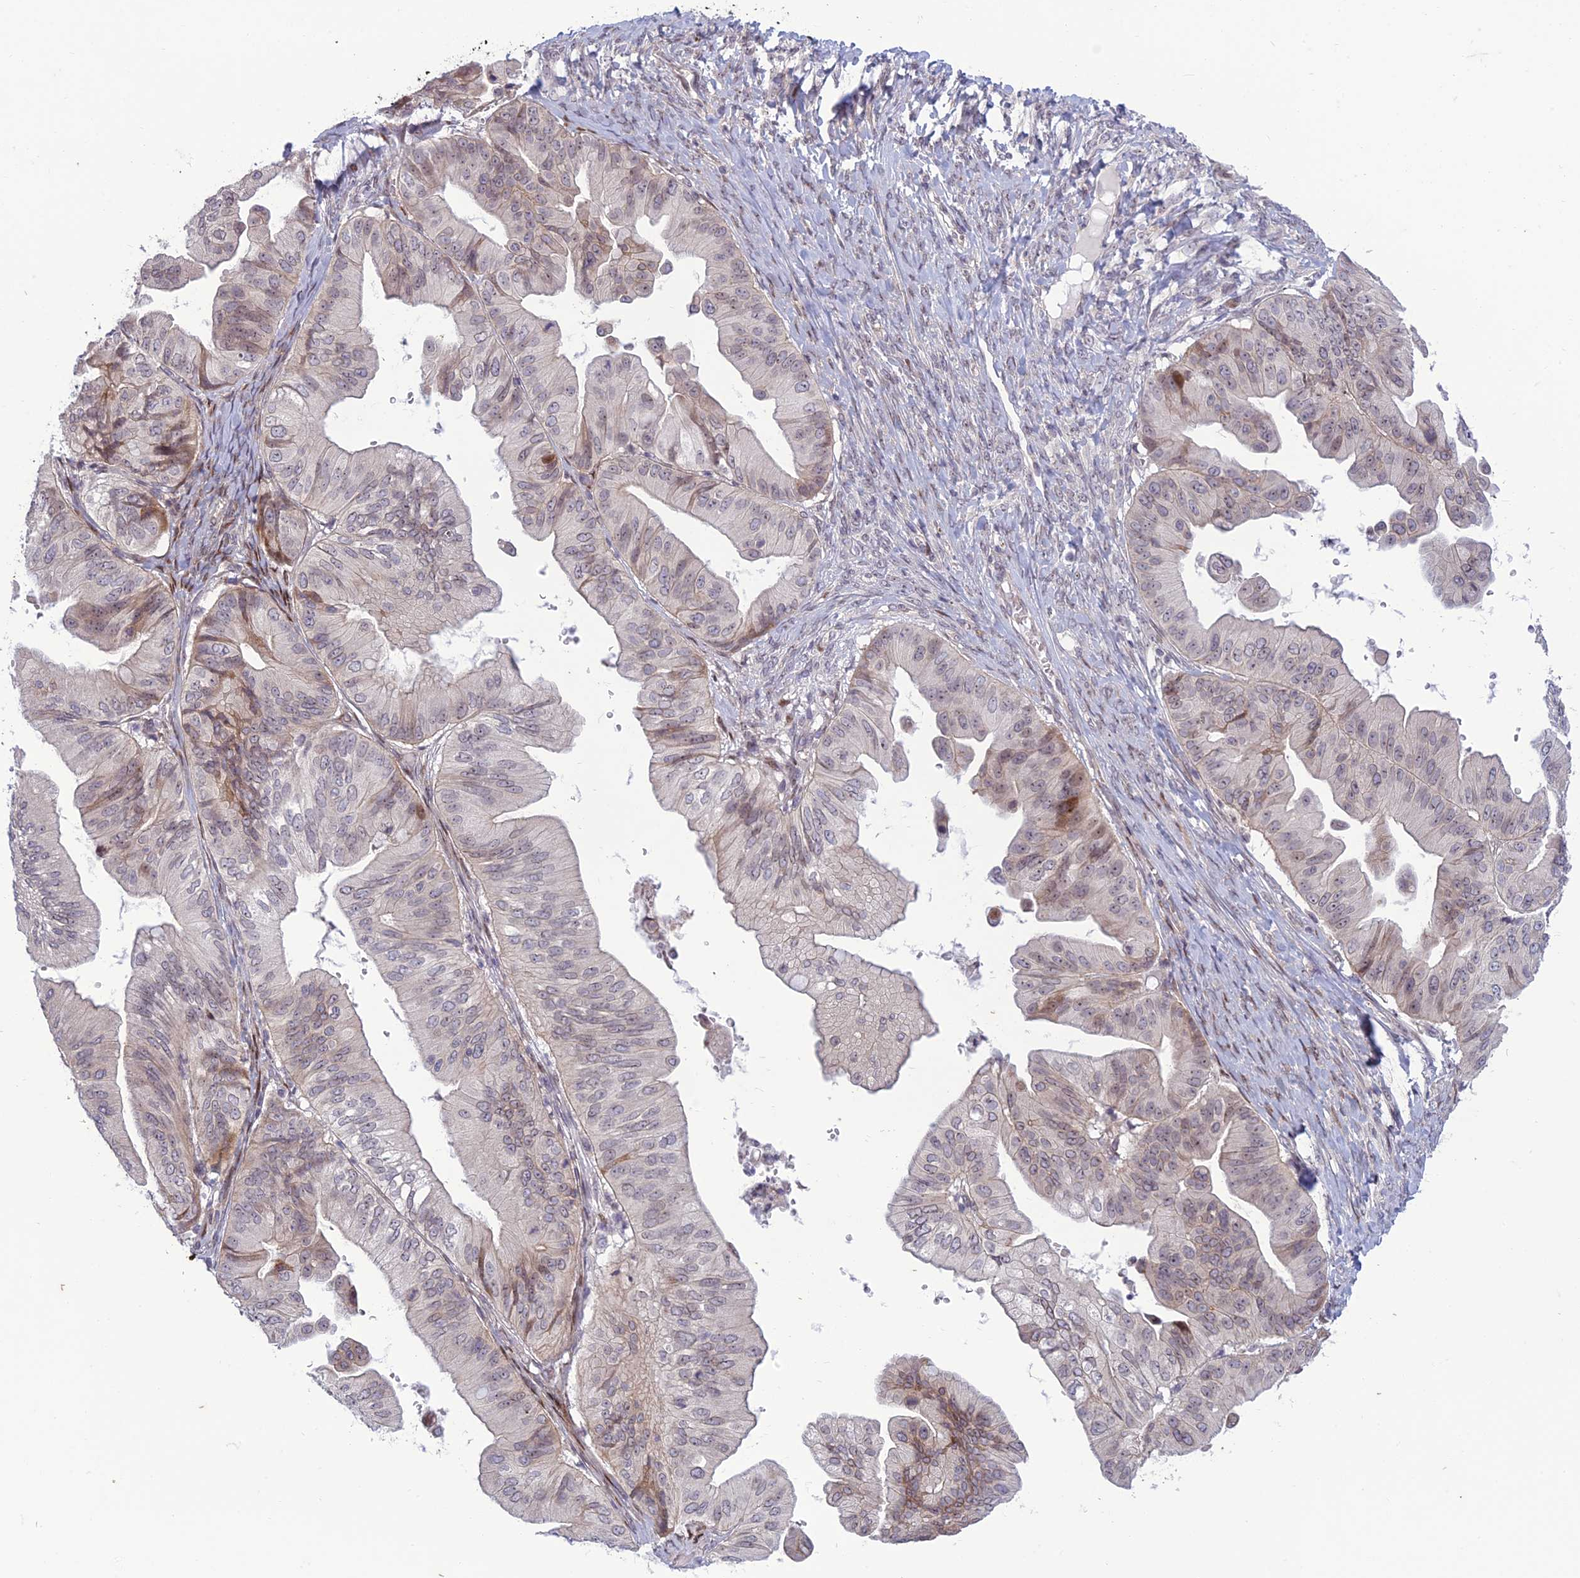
{"staining": {"intensity": "moderate", "quantity": "<25%", "location": "cytoplasmic/membranous,nuclear"}, "tissue": "ovarian cancer", "cell_type": "Tumor cells", "image_type": "cancer", "snomed": [{"axis": "morphology", "description": "Cystadenocarcinoma, mucinous, NOS"}, {"axis": "topography", "description": "Ovary"}], "caption": "A brown stain shows moderate cytoplasmic/membranous and nuclear staining of a protein in human ovarian cancer (mucinous cystadenocarcinoma) tumor cells.", "gene": "DTX2", "patient": {"sex": "female", "age": 61}}